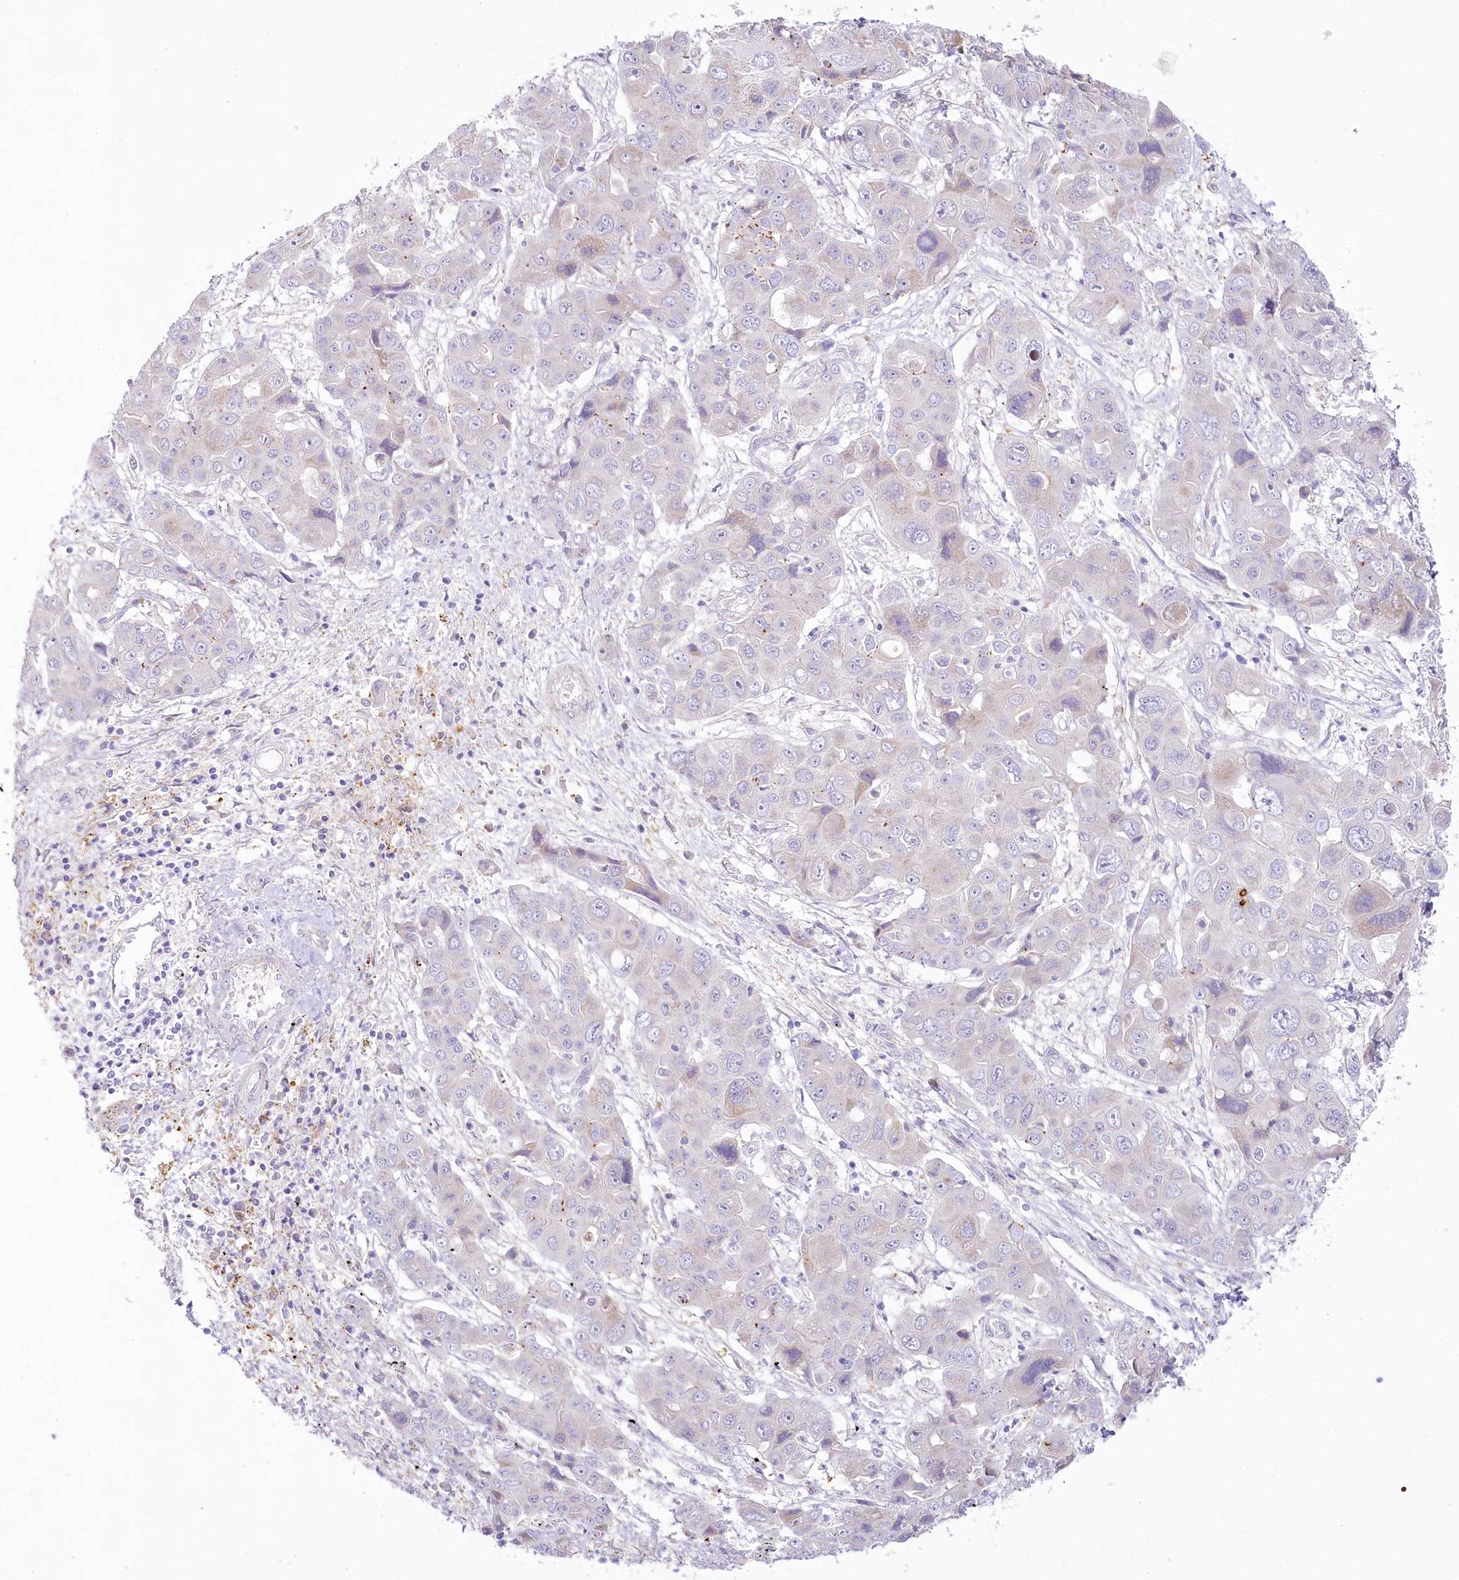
{"staining": {"intensity": "negative", "quantity": "none", "location": "none"}, "tissue": "liver cancer", "cell_type": "Tumor cells", "image_type": "cancer", "snomed": [{"axis": "morphology", "description": "Cholangiocarcinoma"}, {"axis": "topography", "description": "Liver"}], "caption": "An immunohistochemistry (IHC) image of liver cholangiocarcinoma is shown. There is no staining in tumor cells of liver cholangiocarcinoma.", "gene": "MYOZ1", "patient": {"sex": "male", "age": 67}}